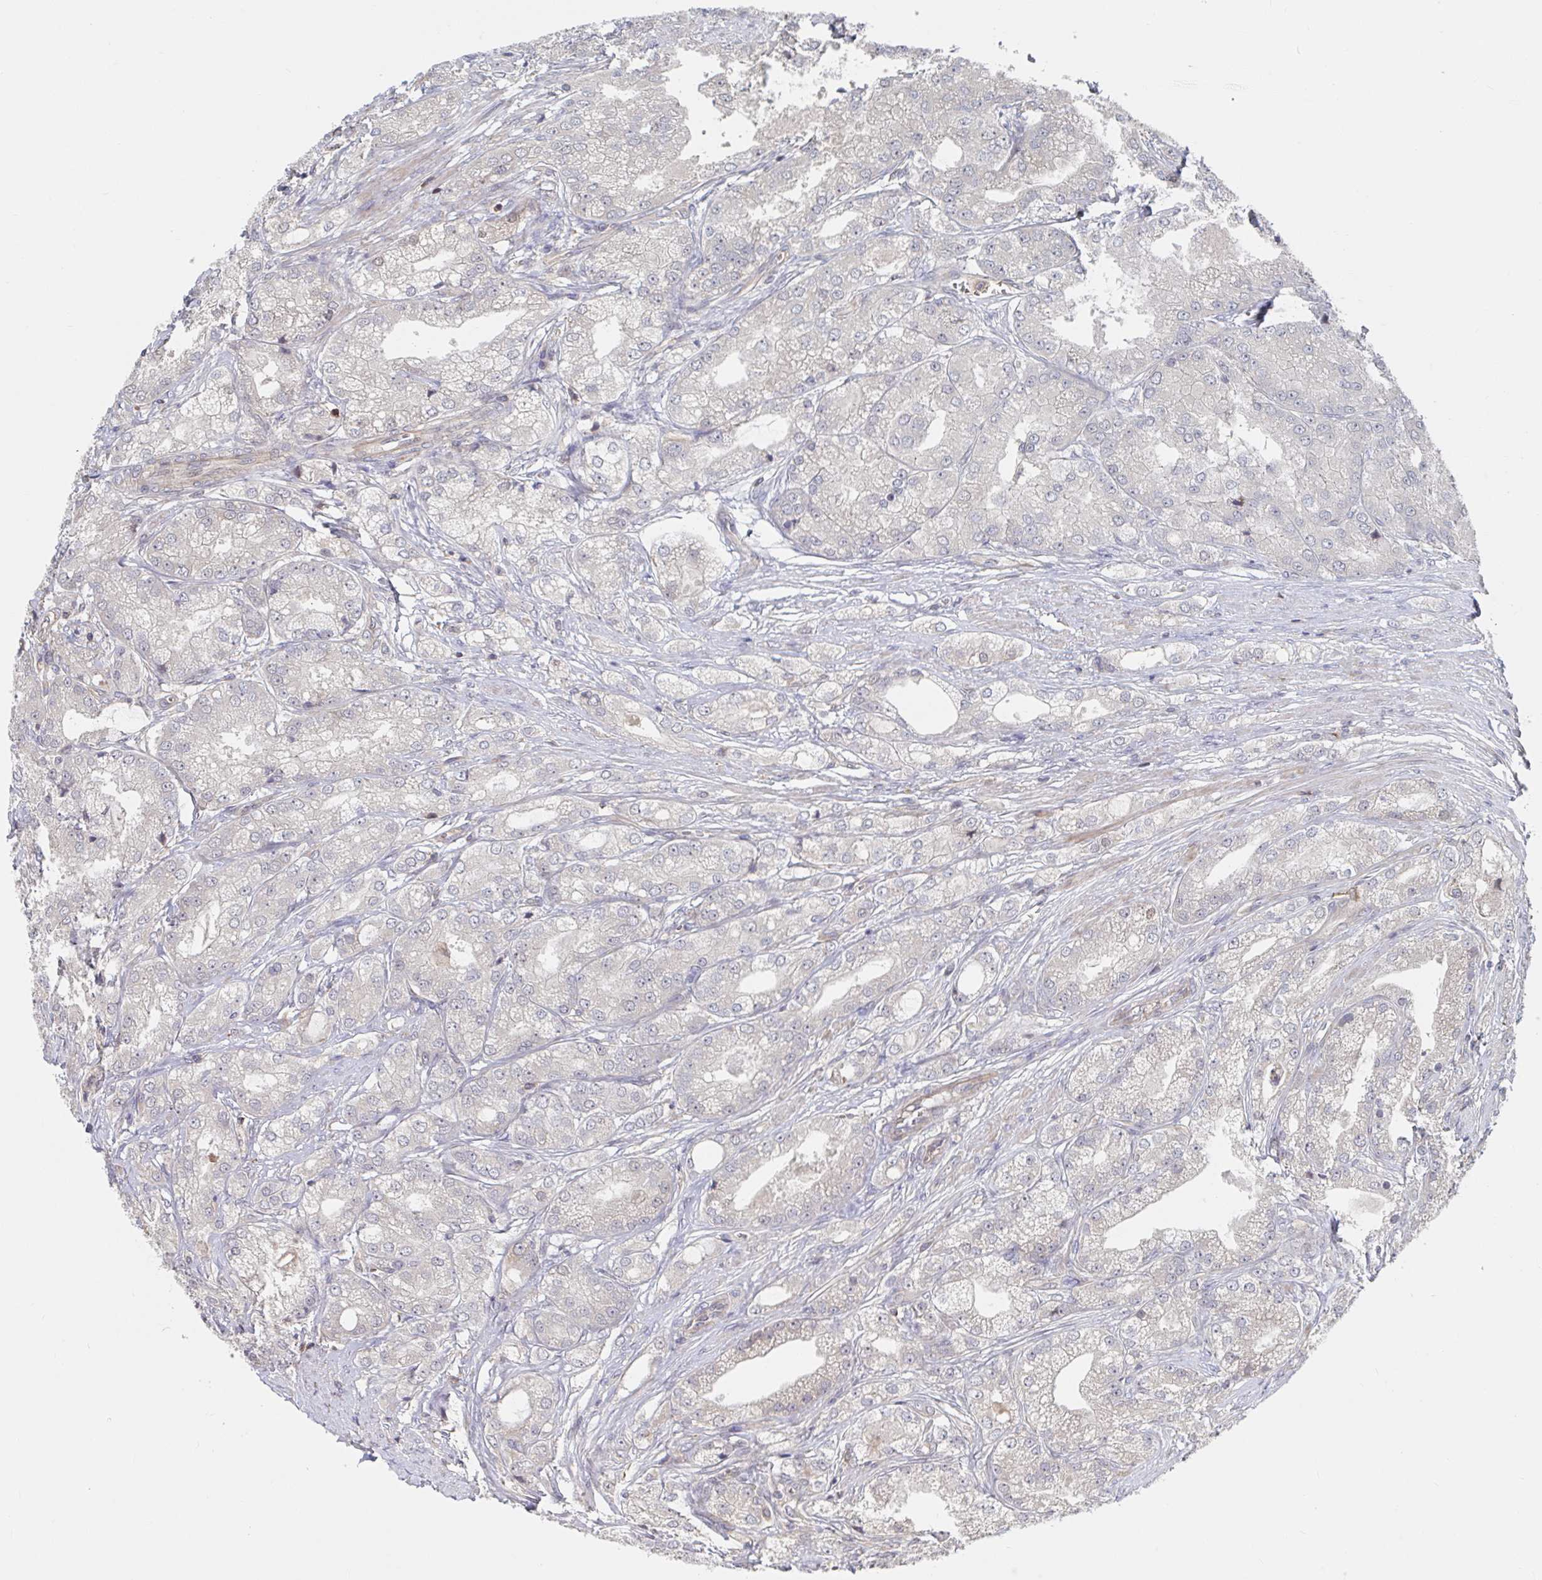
{"staining": {"intensity": "negative", "quantity": "none", "location": "none"}, "tissue": "prostate cancer", "cell_type": "Tumor cells", "image_type": "cancer", "snomed": [{"axis": "morphology", "description": "Adenocarcinoma, High grade"}, {"axis": "topography", "description": "Prostate"}], "caption": "DAB immunohistochemical staining of human prostate high-grade adenocarcinoma displays no significant expression in tumor cells.", "gene": "DHRS12", "patient": {"sex": "male", "age": 61}}